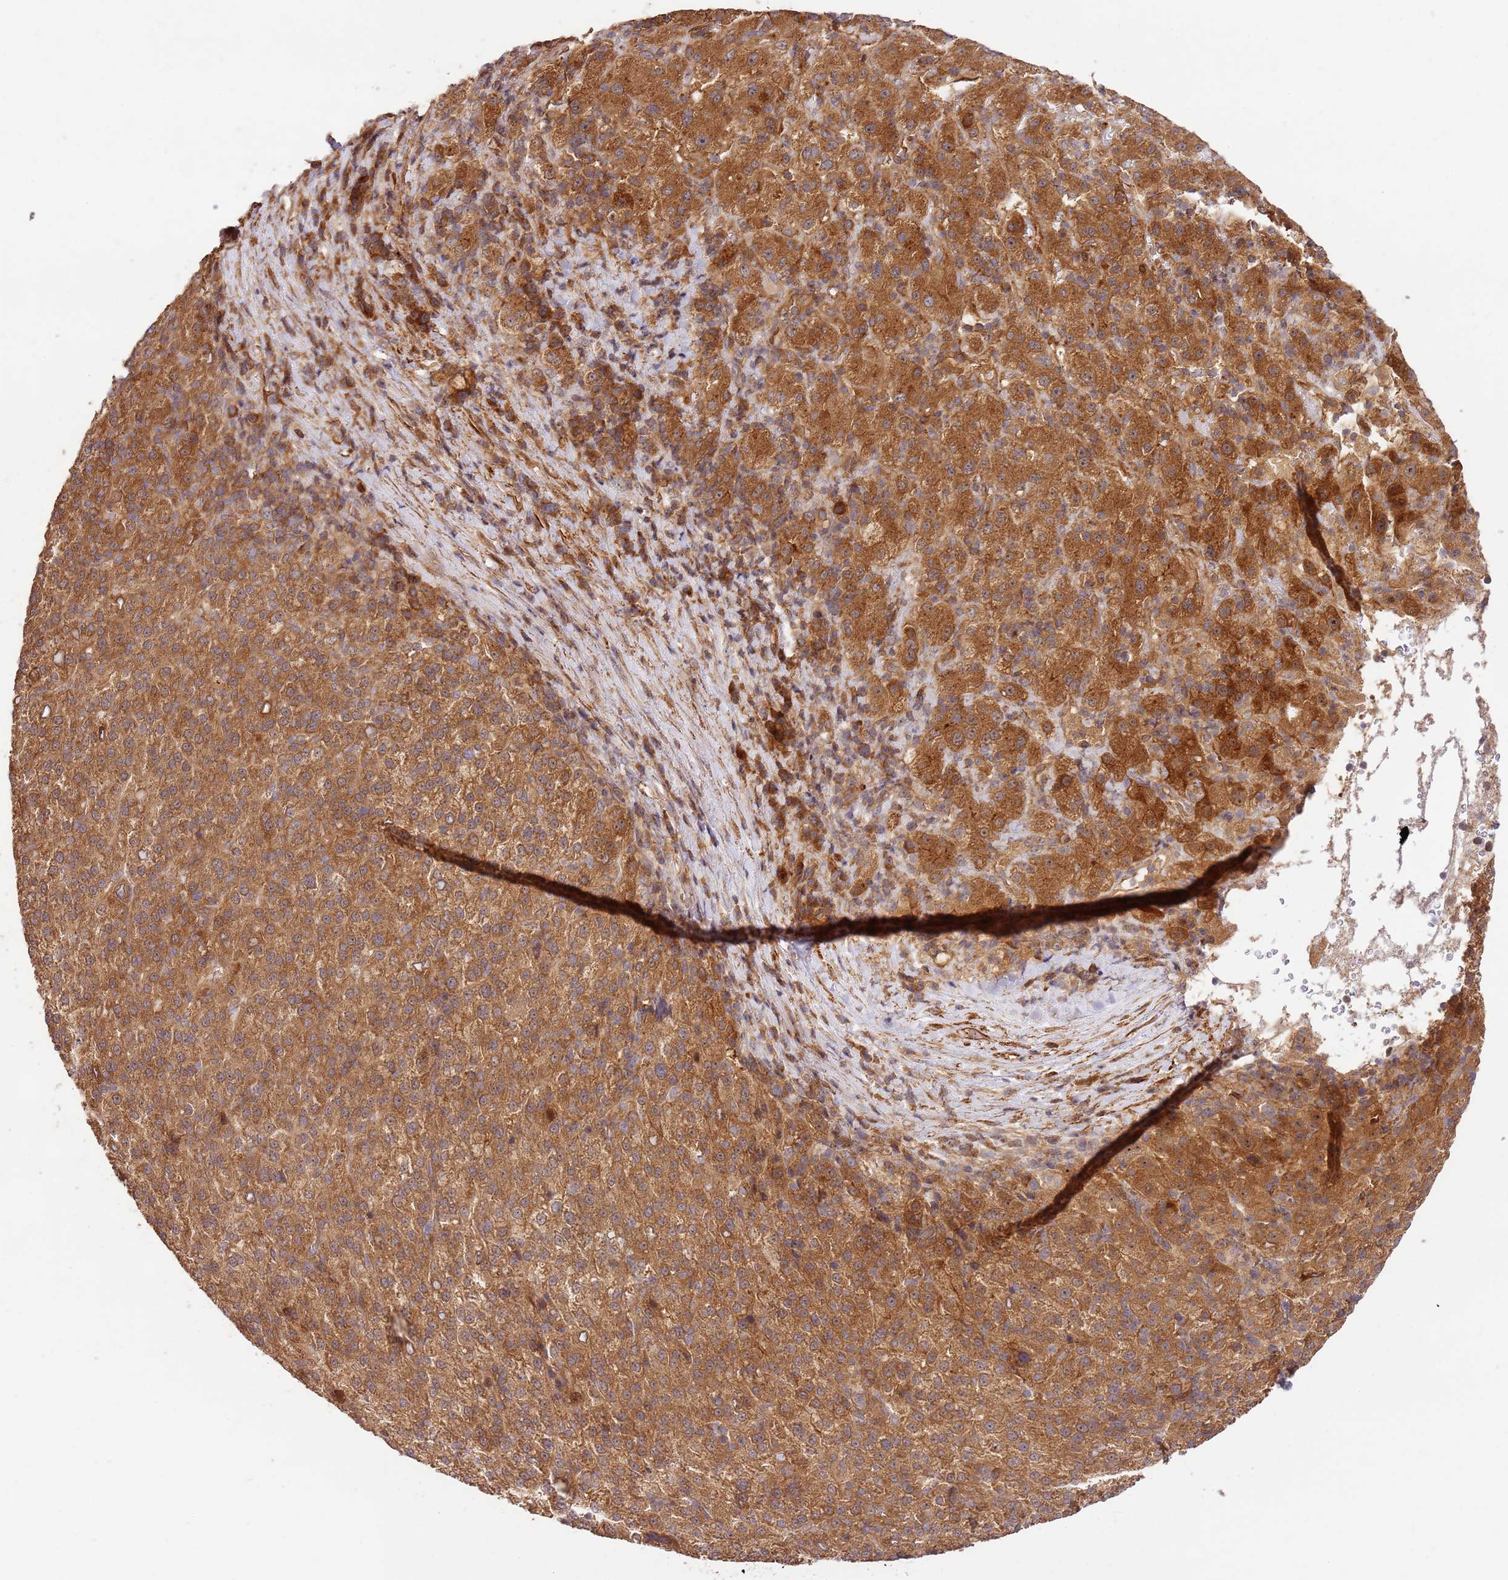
{"staining": {"intensity": "strong", "quantity": ">75%", "location": "cytoplasmic/membranous"}, "tissue": "liver cancer", "cell_type": "Tumor cells", "image_type": "cancer", "snomed": [{"axis": "morphology", "description": "Carcinoma, Hepatocellular, NOS"}, {"axis": "topography", "description": "Liver"}], "caption": "High-magnification brightfield microscopy of liver cancer stained with DAB (brown) and counterstained with hematoxylin (blue). tumor cells exhibit strong cytoplasmic/membranous positivity is seen in approximately>75% of cells. (brown staining indicates protein expression, while blue staining denotes nuclei).", "gene": "GAREM1", "patient": {"sex": "female", "age": 58}}